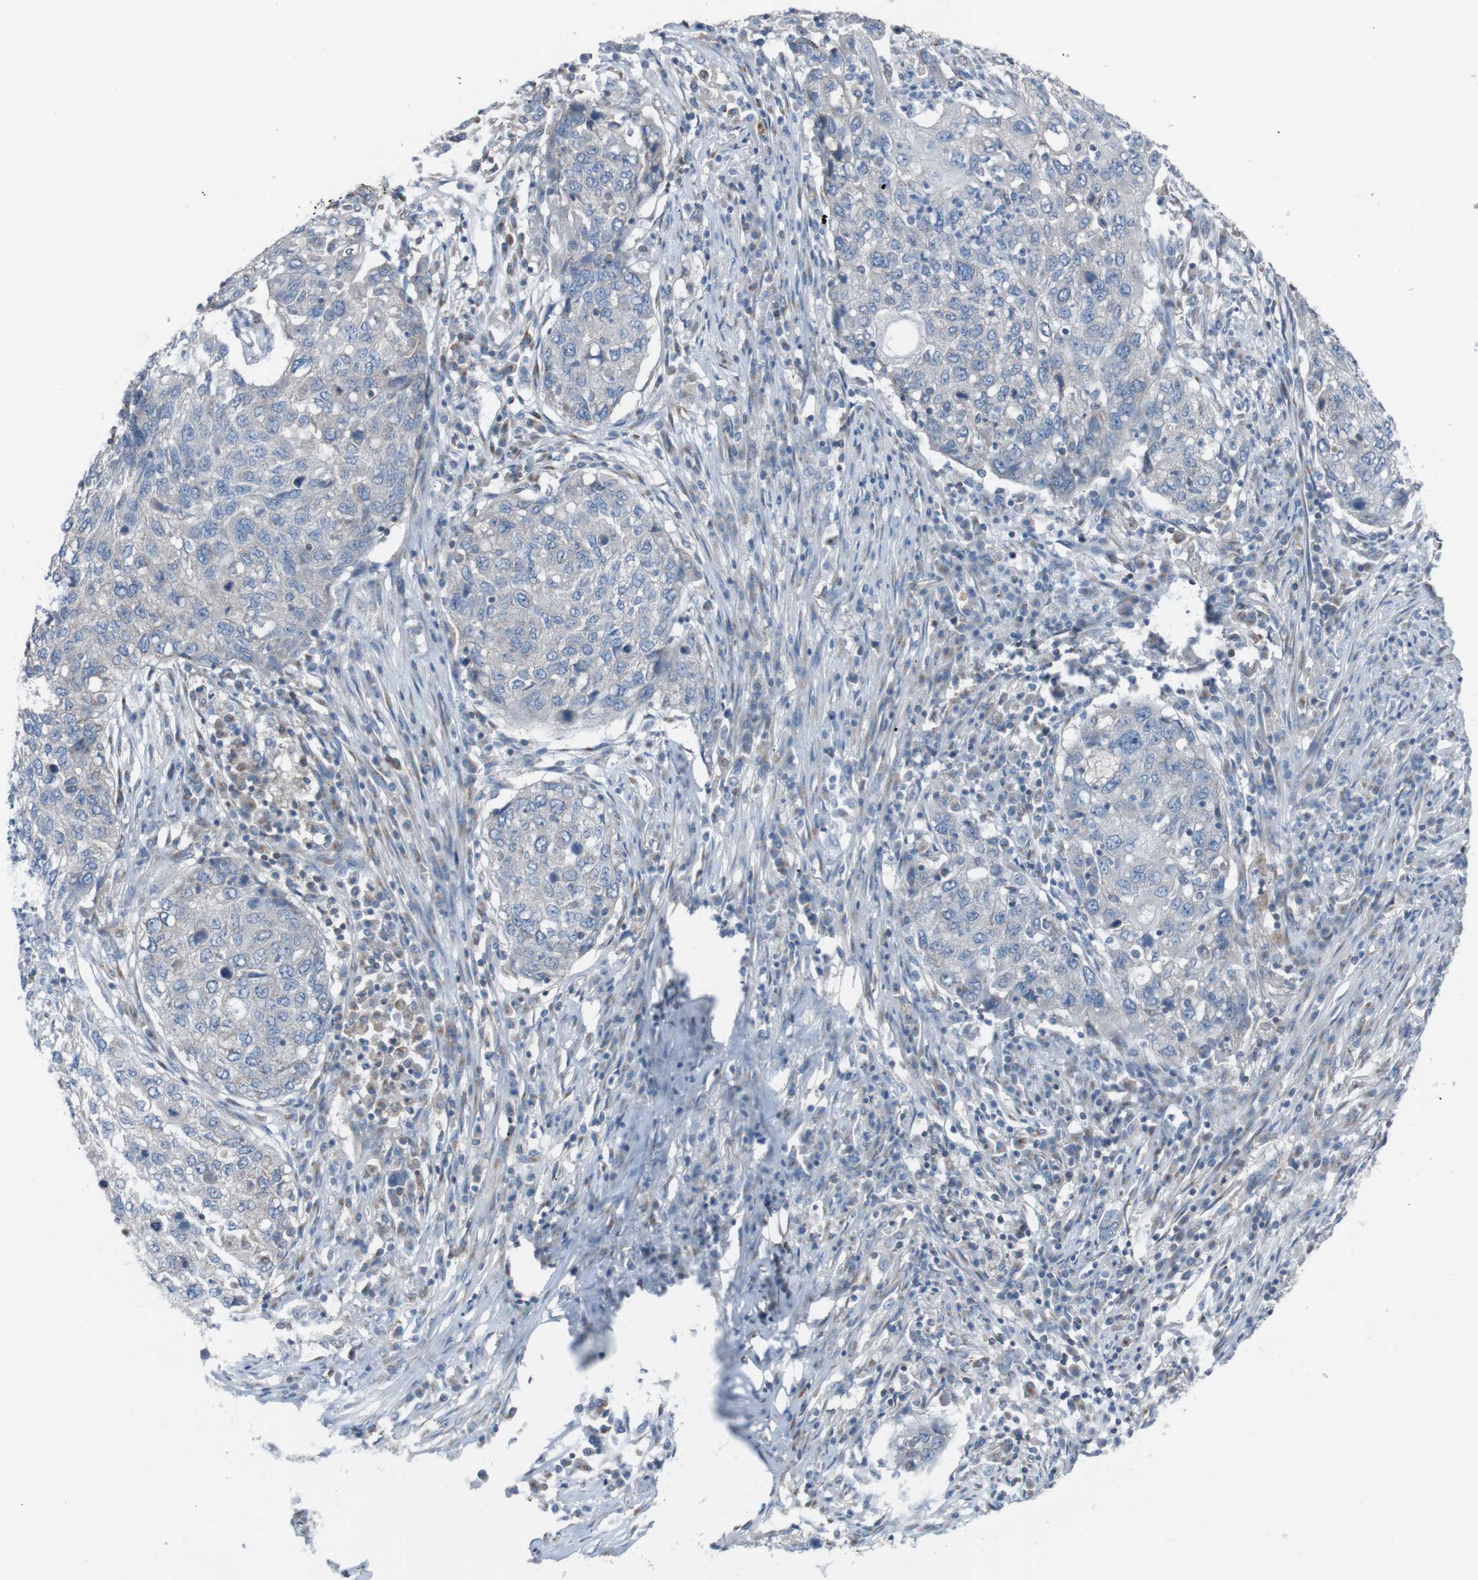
{"staining": {"intensity": "negative", "quantity": "none", "location": "none"}, "tissue": "lung cancer", "cell_type": "Tumor cells", "image_type": "cancer", "snomed": [{"axis": "morphology", "description": "Squamous cell carcinoma, NOS"}, {"axis": "topography", "description": "Lung"}], "caption": "The micrograph displays no significant expression in tumor cells of lung squamous cell carcinoma.", "gene": "MINAR1", "patient": {"sex": "female", "age": 63}}